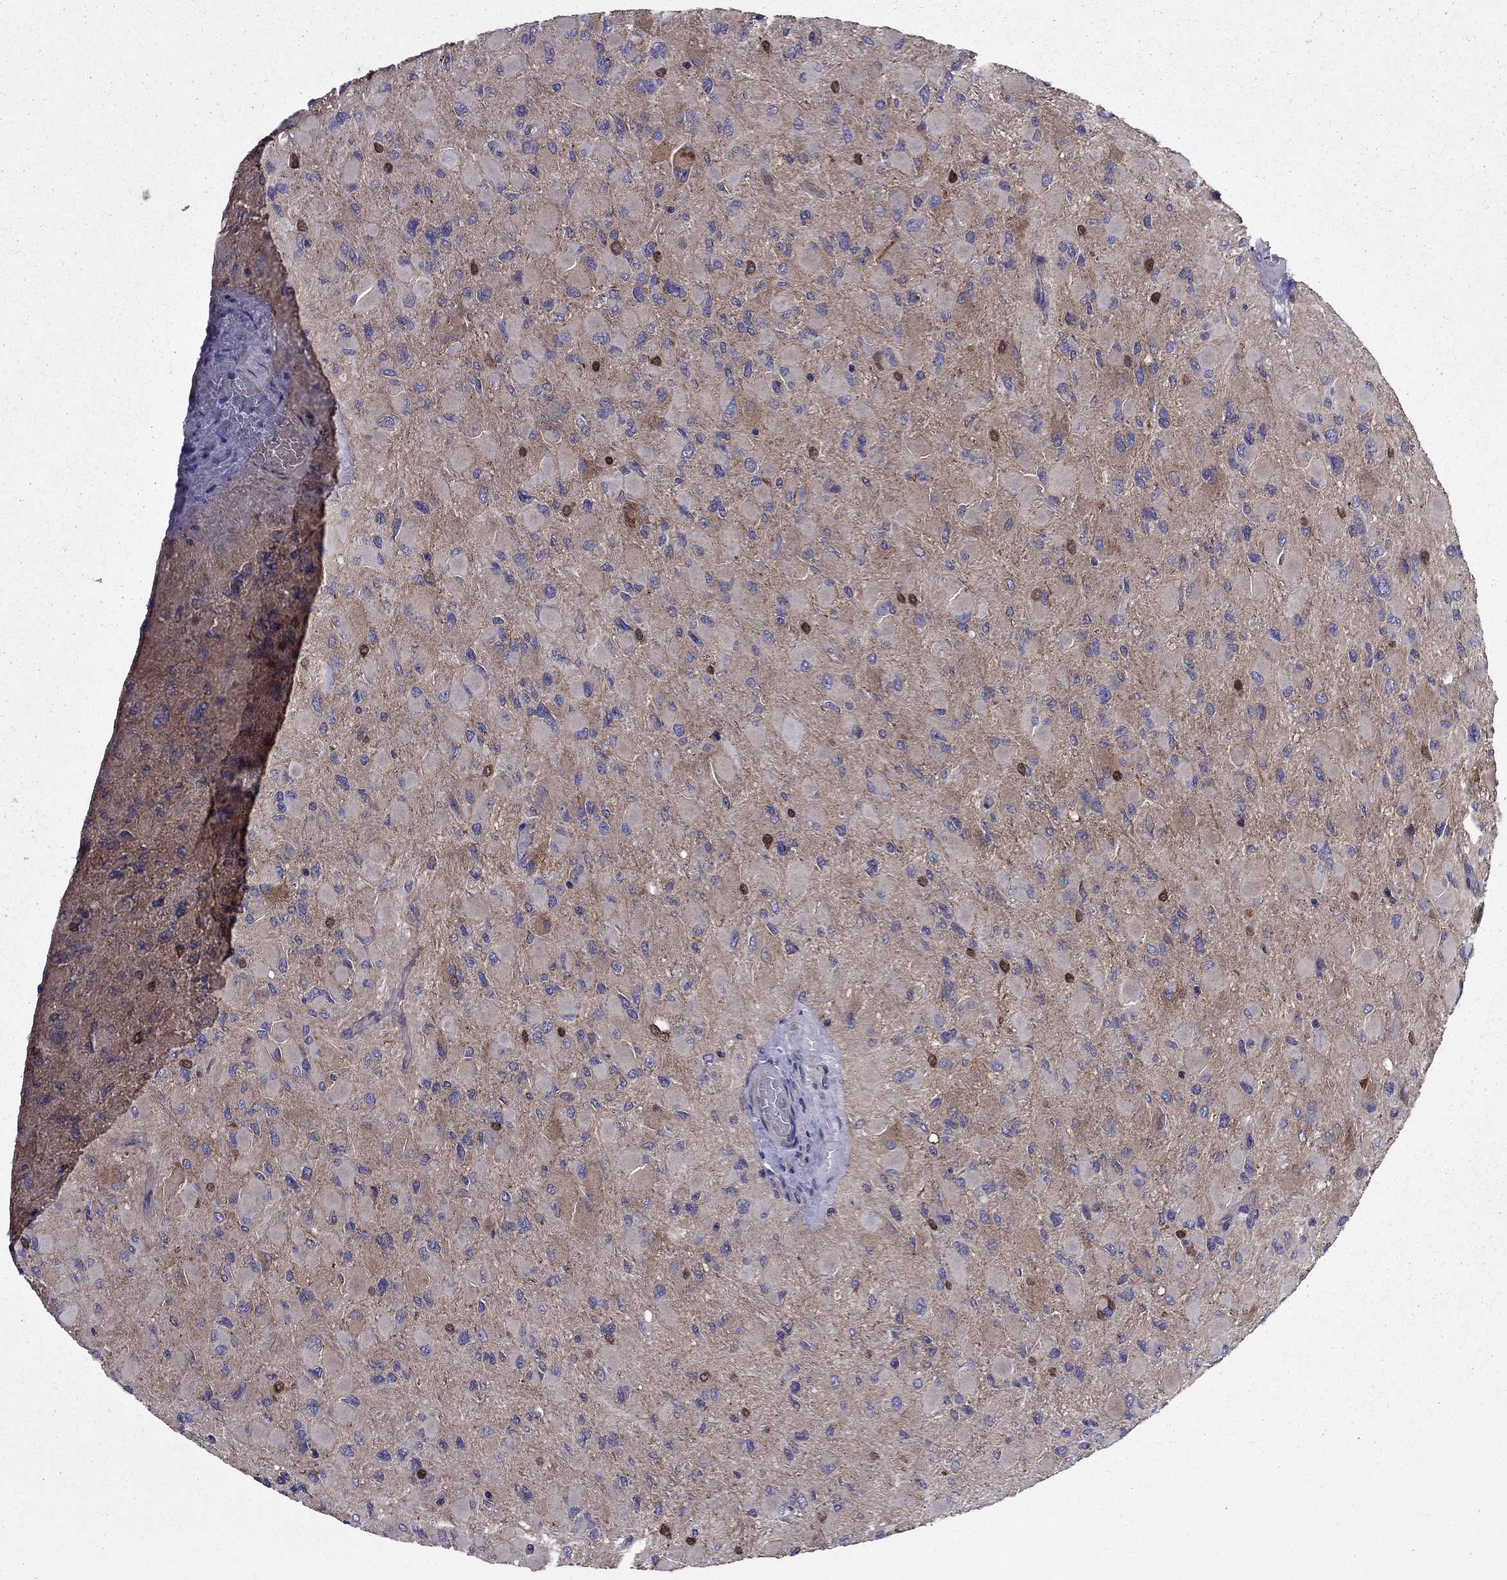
{"staining": {"intensity": "strong", "quantity": "<25%", "location": "cytoplasmic/membranous"}, "tissue": "glioma", "cell_type": "Tumor cells", "image_type": "cancer", "snomed": [{"axis": "morphology", "description": "Glioma, malignant, High grade"}, {"axis": "topography", "description": "Cerebral cortex"}], "caption": "Glioma tissue displays strong cytoplasmic/membranous expression in about <25% of tumor cells, visualized by immunohistochemistry.", "gene": "ITGB1", "patient": {"sex": "female", "age": 36}}